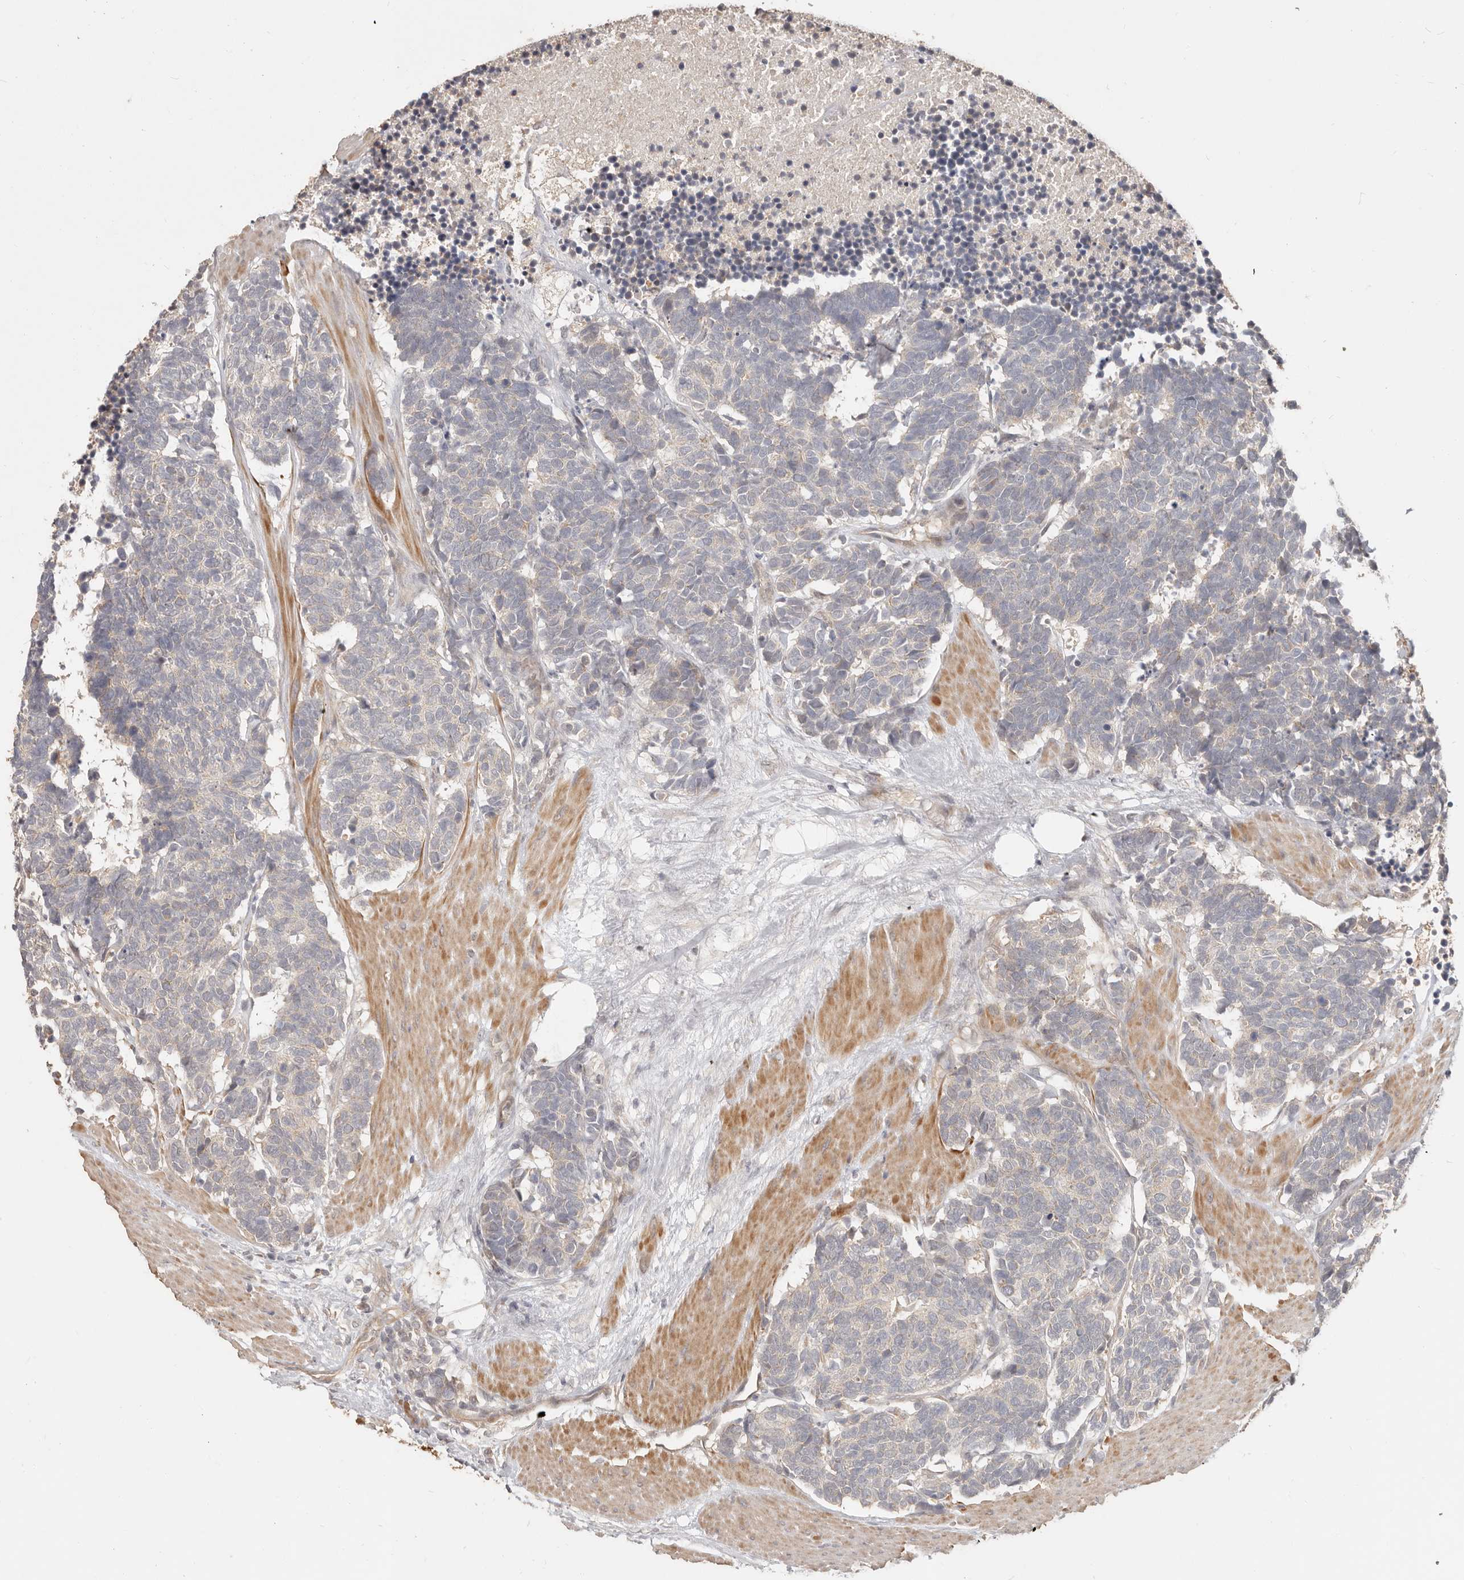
{"staining": {"intensity": "negative", "quantity": "none", "location": "none"}, "tissue": "carcinoid", "cell_type": "Tumor cells", "image_type": "cancer", "snomed": [{"axis": "morphology", "description": "Carcinoma, NOS"}, {"axis": "morphology", "description": "Carcinoid, malignant, NOS"}, {"axis": "topography", "description": "Urinary bladder"}], "caption": "Tumor cells show no significant protein expression in carcinoma.", "gene": "MTFR2", "patient": {"sex": "male", "age": 57}}